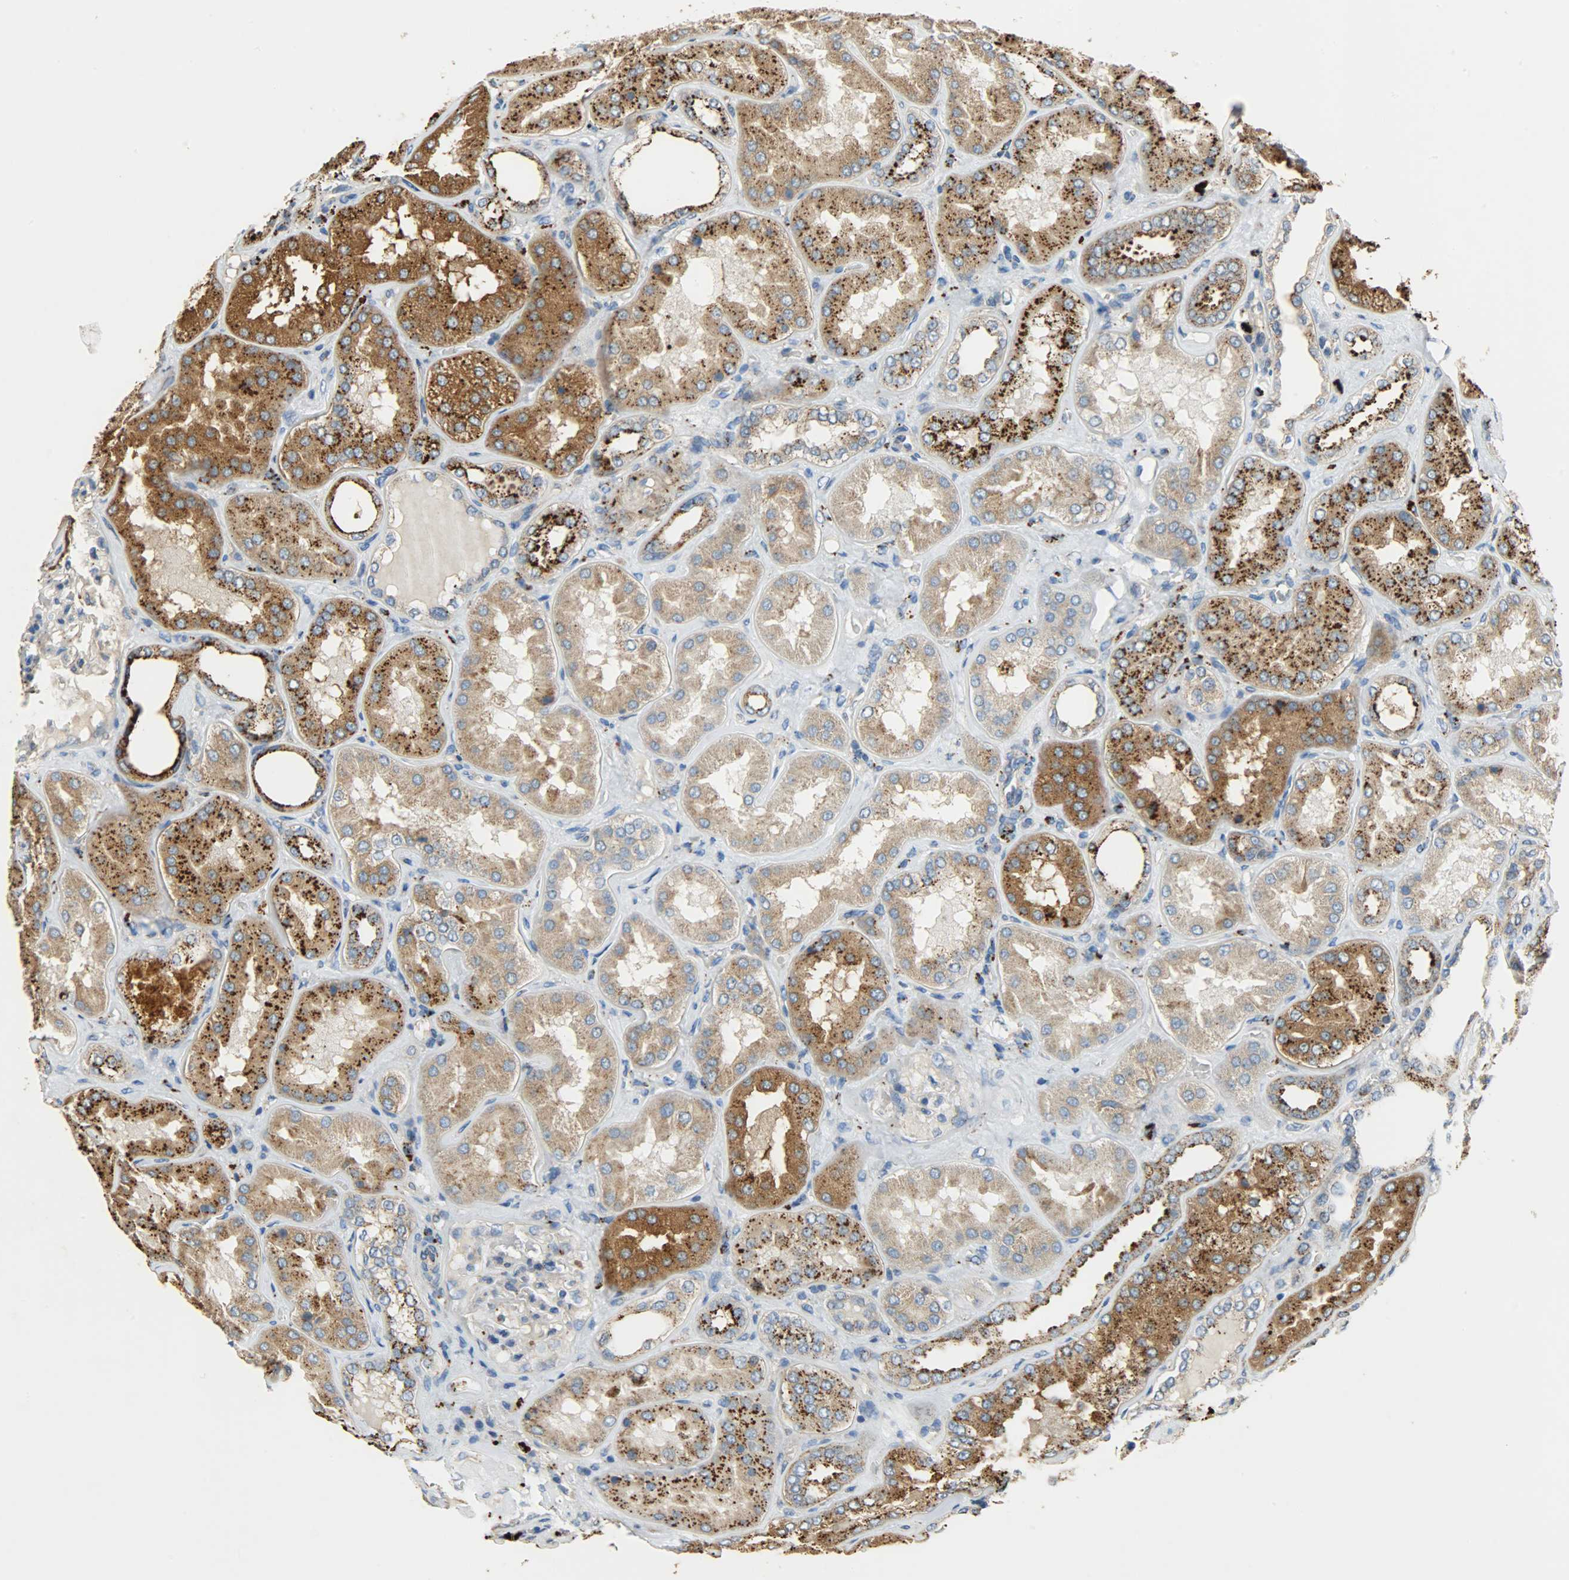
{"staining": {"intensity": "negative", "quantity": "none", "location": "none"}, "tissue": "kidney", "cell_type": "Cells in glomeruli", "image_type": "normal", "snomed": [{"axis": "morphology", "description": "Normal tissue, NOS"}, {"axis": "topography", "description": "Kidney"}], "caption": "A high-resolution image shows IHC staining of benign kidney, which shows no significant staining in cells in glomeruli.", "gene": "ASAH1", "patient": {"sex": "female", "age": 56}}